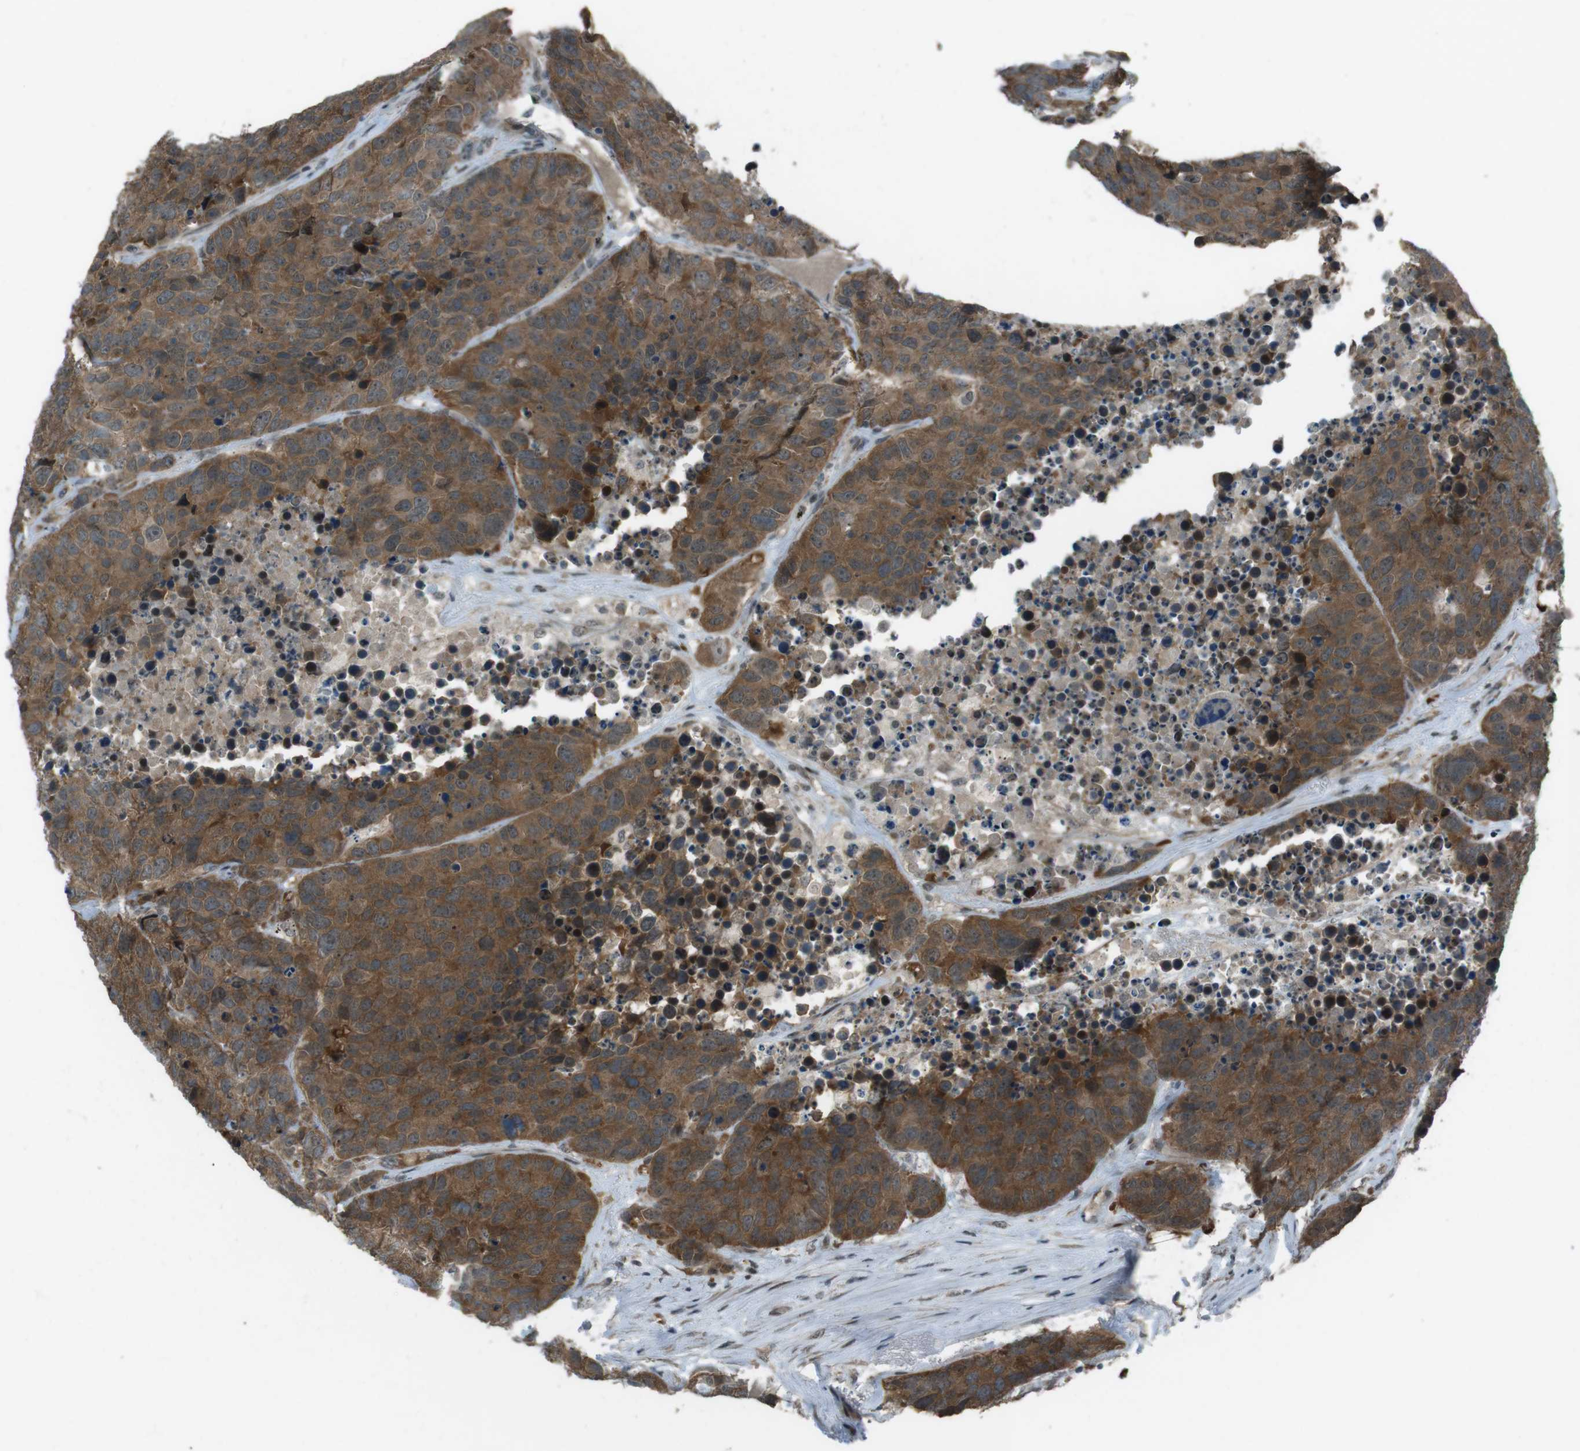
{"staining": {"intensity": "moderate", "quantity": ">75%", "location": "cytoplasmic/membranous"}, "tissue": "carcinoid", "cell_type": "Tumor cells", "image_type": "cancer", "snomed": [{"axis": "morphology", "description": "Carcinoid, malignant, NOS"}, {"axis": "topography", "description": "Lung"}], "caption": "Malignant carcinoid tissue displays moderate cytoplasmic/membranous staining in about >75% of tumor cells (DAB IHC, brown staining for protein, blue staining for nuclei).", "gene": "SLITRK5", "patient": {"sex": "male", "age": 60}}